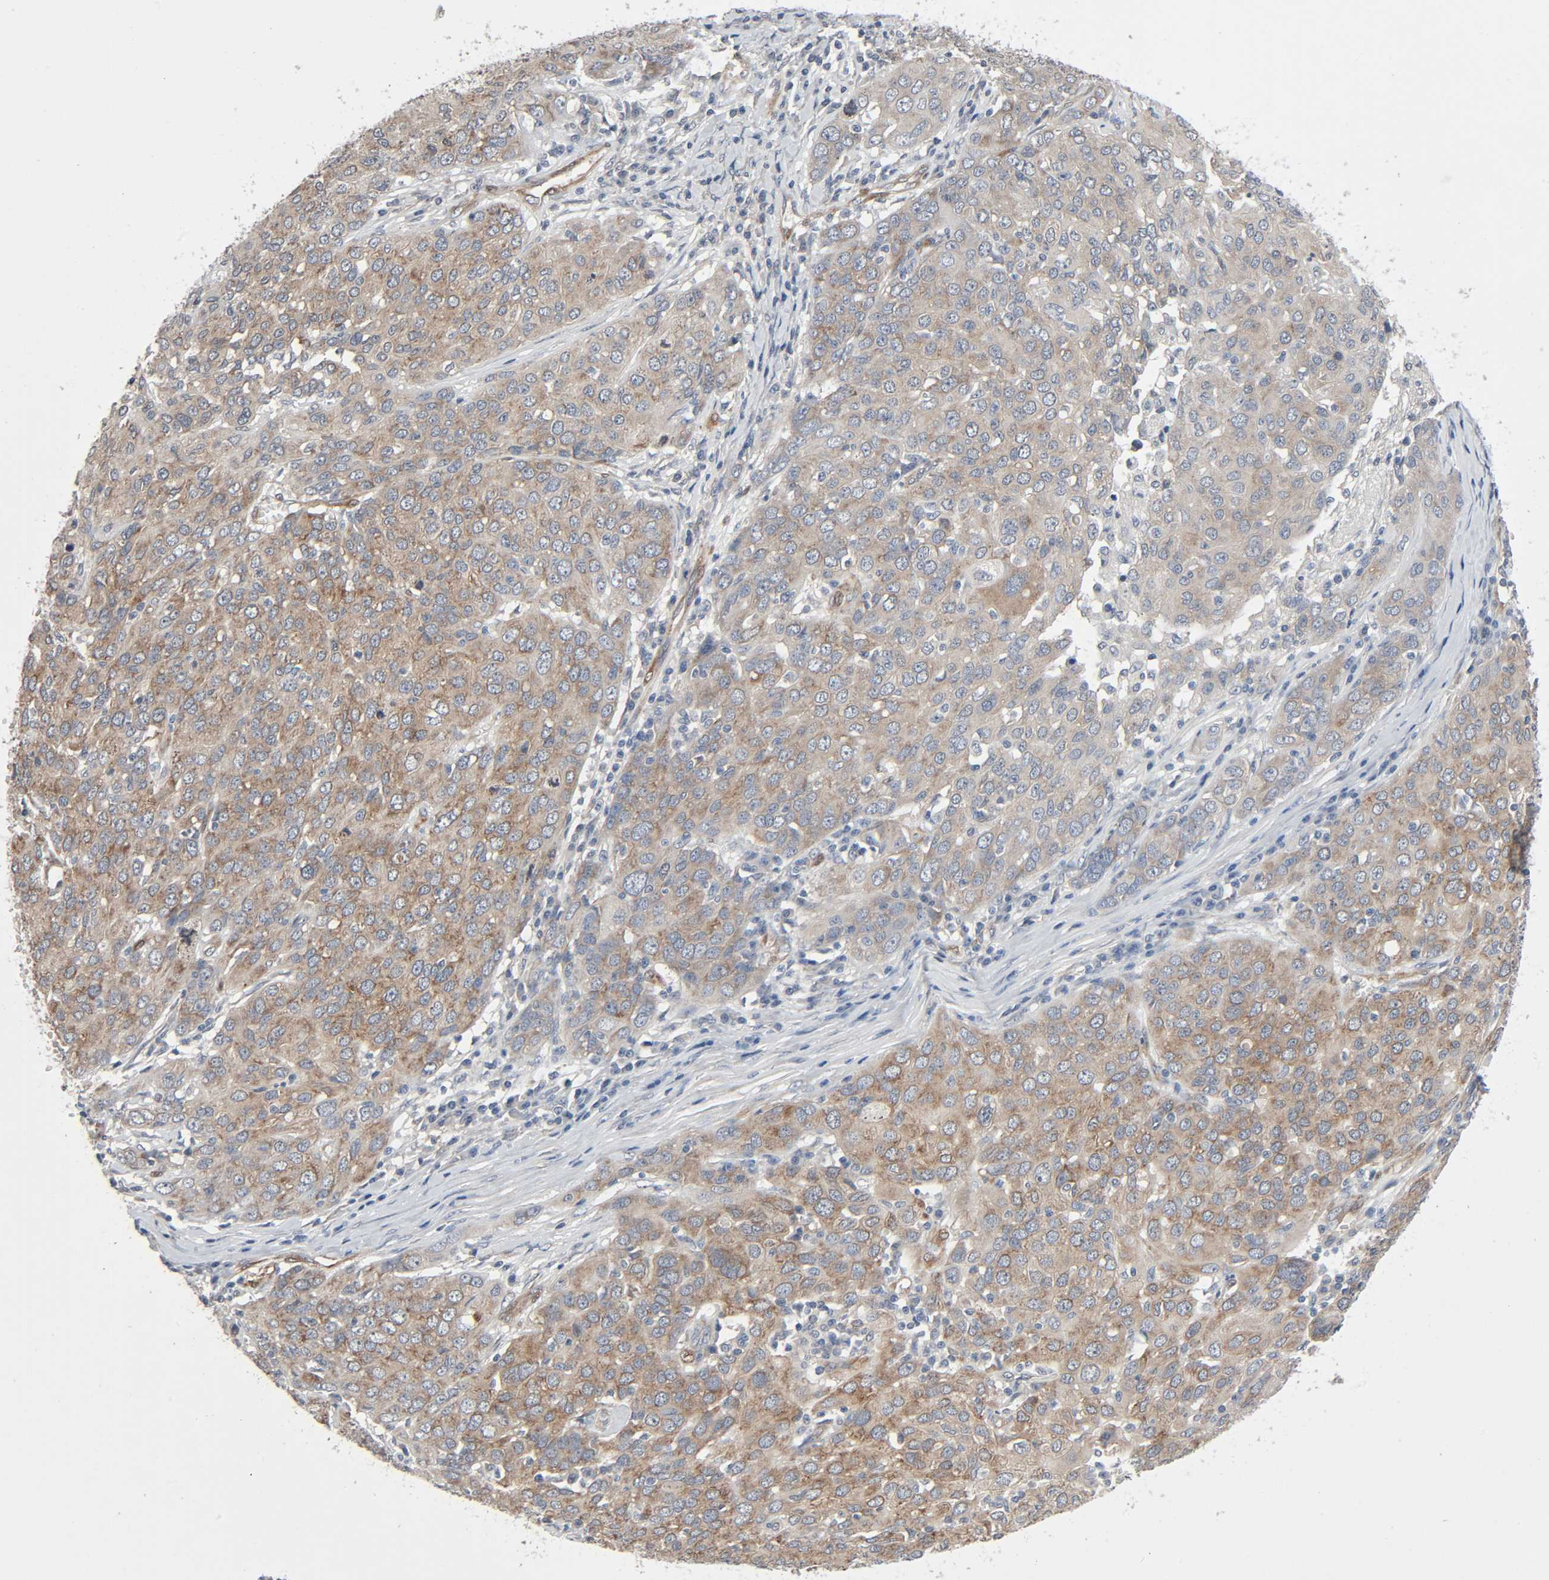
{"staining": {"intensity": "weak", "quantity": ">75%", "location": "cytoplasmic/membranous"}, "tissue": "ovarian cancer", "cell_type": "Tumor cells", "image_type": "cancer", "snomed": [{"axis": "morphology", "description": "Carcinoma, endometroid"}, {"axis": "topography", "description": "Ovary"}], "caption": "High-magnification brightfield microscopy of ovarian cancer stained with DAB (3,3'-diaminobenzidine) (brown) and counterstained with hematoxylin (blue). tumor cells exhibit weak cytoplasmic/membranous staining is appreciated in approximately>75% of cells. Using DAB (brown) and hematoxylin (blue) stains, captured at high magnification using brightfield microscopy.", "gene": "PTK2", "patient": {"sex": "female", "age": 50}}